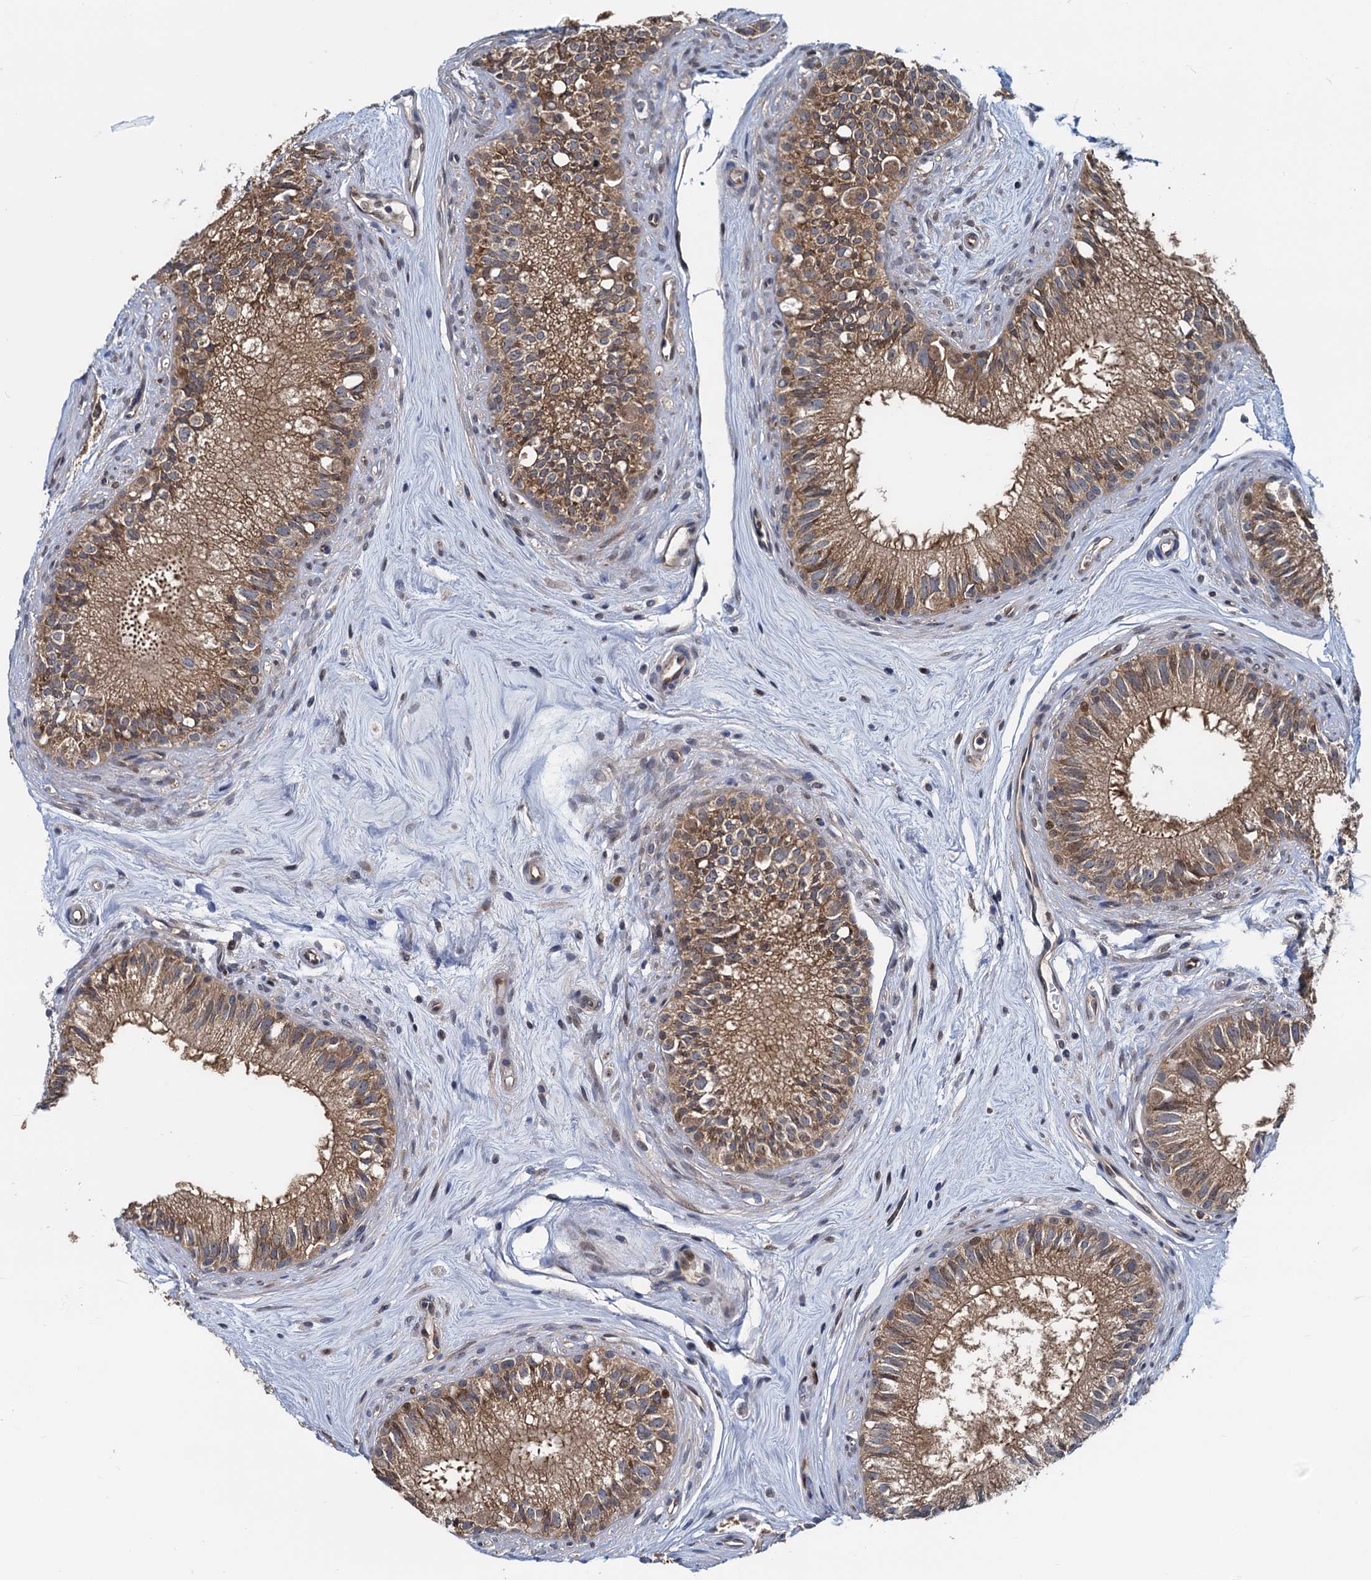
{"staining": {"intensity": "moderate", "quantity": ">75%", "location": "cytoplasmic/membranous"}, "tissue": "epididymis", "cell_type": "Glandular cells", "image_type": "normal", "snomed": [{"axis": "morphology", "description": "Normal tissue, NOS"}, {"axis": "topography", "description": "Epididymis"}], "caption": "Moderate cytoplasmic/membranous protein positivity is seen in about >75% of glandular cells in epididymis. Immunohistochemistry (ihc) stains the protein of interest in brown and the nuclei are stained blue.", "gene": "RNF125", "patient": {"sex": "male", "age": 71}}